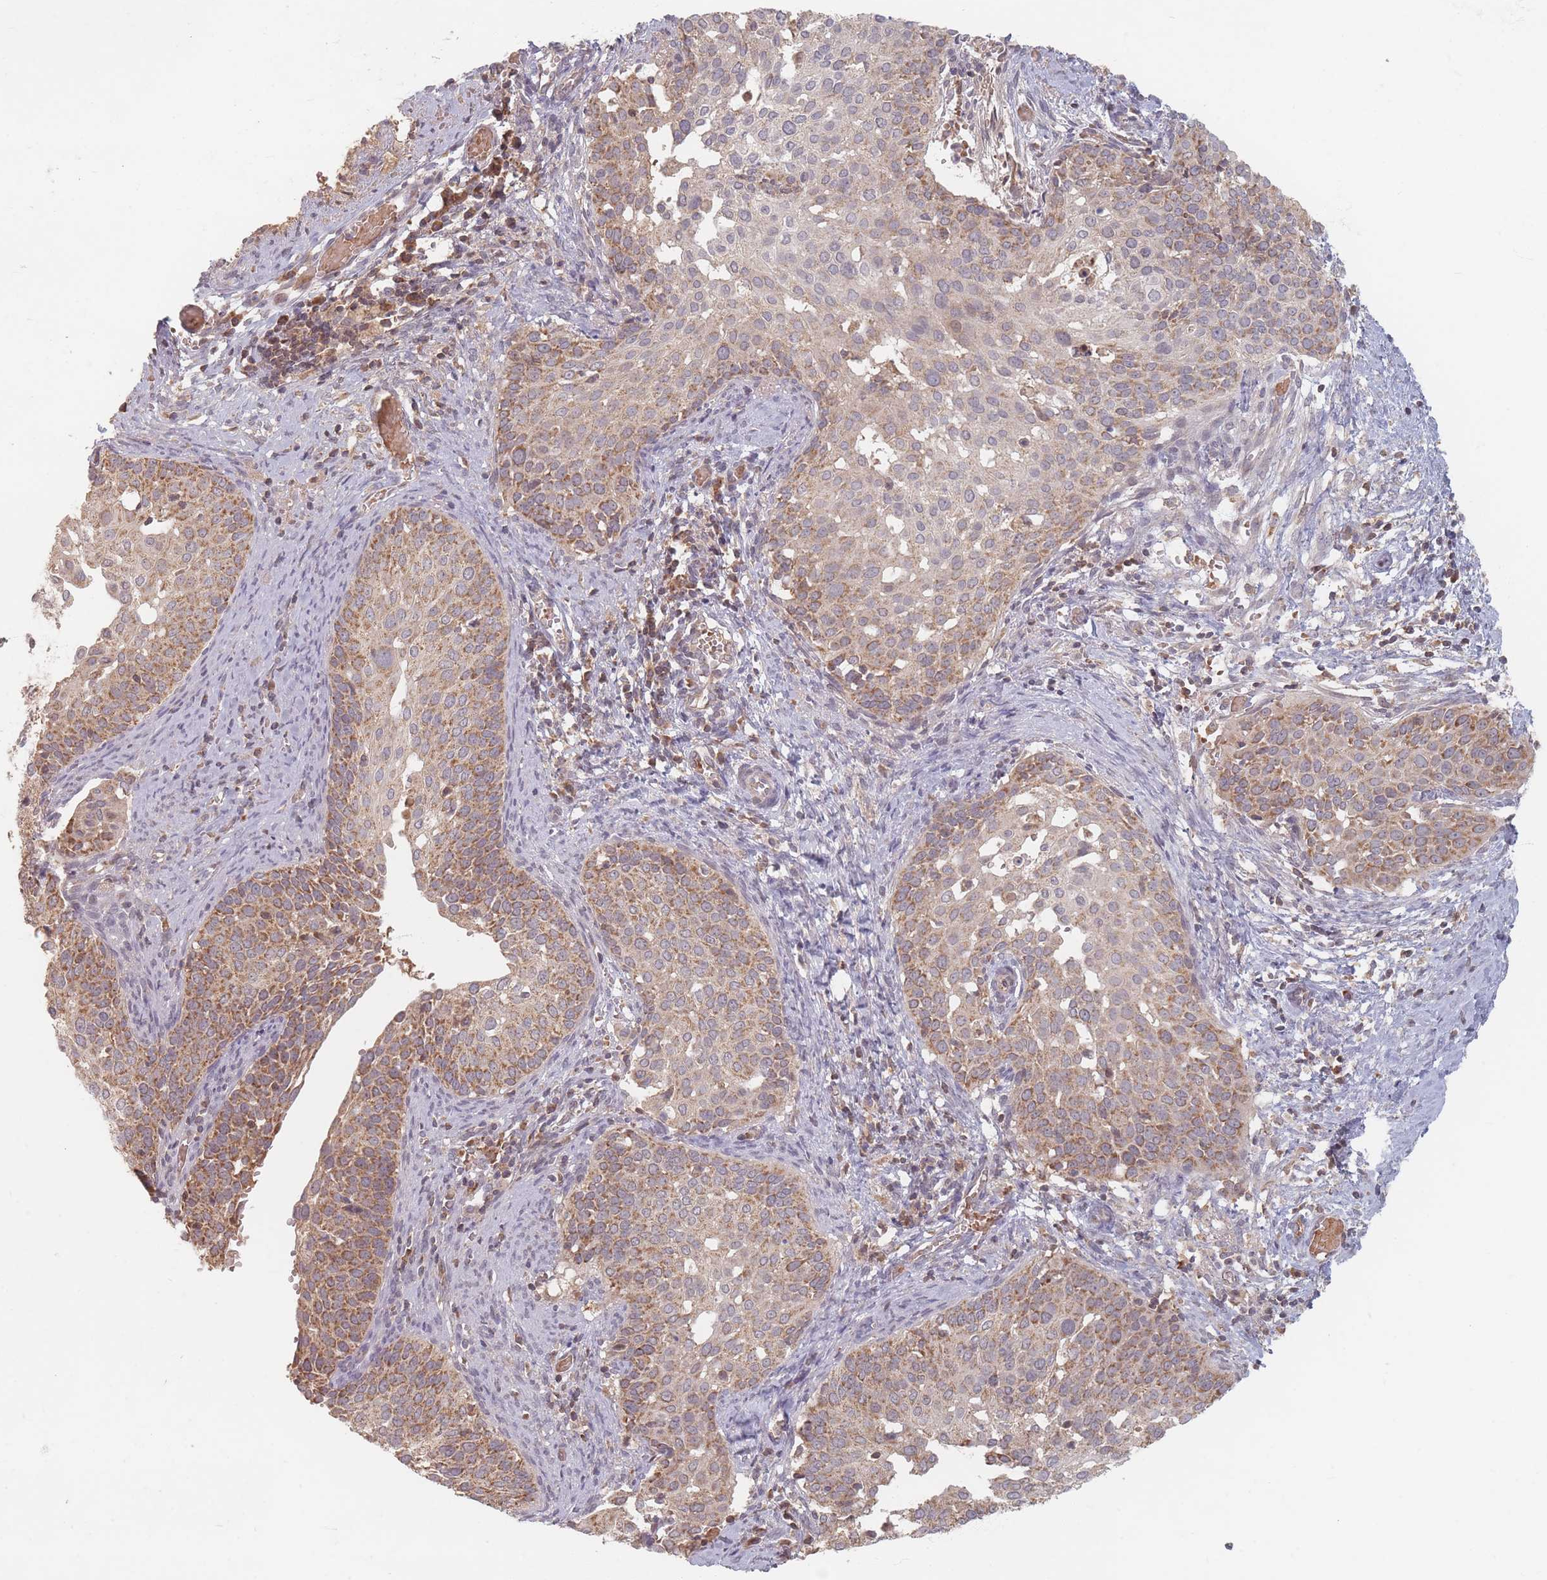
{"staining": {"intensity": "moderate", "quantity": "25%-75%", "location": "cytoplasmic/membranous"}, "tissue": "cervical cancer", "cell_type": "Tumor cells", "image_type": "cancer", "snomed": [{"axis": "morphology", "description": "Squamous cell carcinoma, NOS"}, {"axis": "topography", "description": "Cervix"}], "caption": "Protein analysis of cervical cancer tissue exhibits moderate cytoplasmic/membranous positivity in approximately 25%-75% of tumor cells. The staining was performed using DAB (3,3'-diaminobenzidine) to visualize the protein expression in brown, while the nuclei were stained in blue with hematoxylin (Magnification: 20x).", "gene": "OR2M4", "patient": {"sex": "female", "age": 44}}